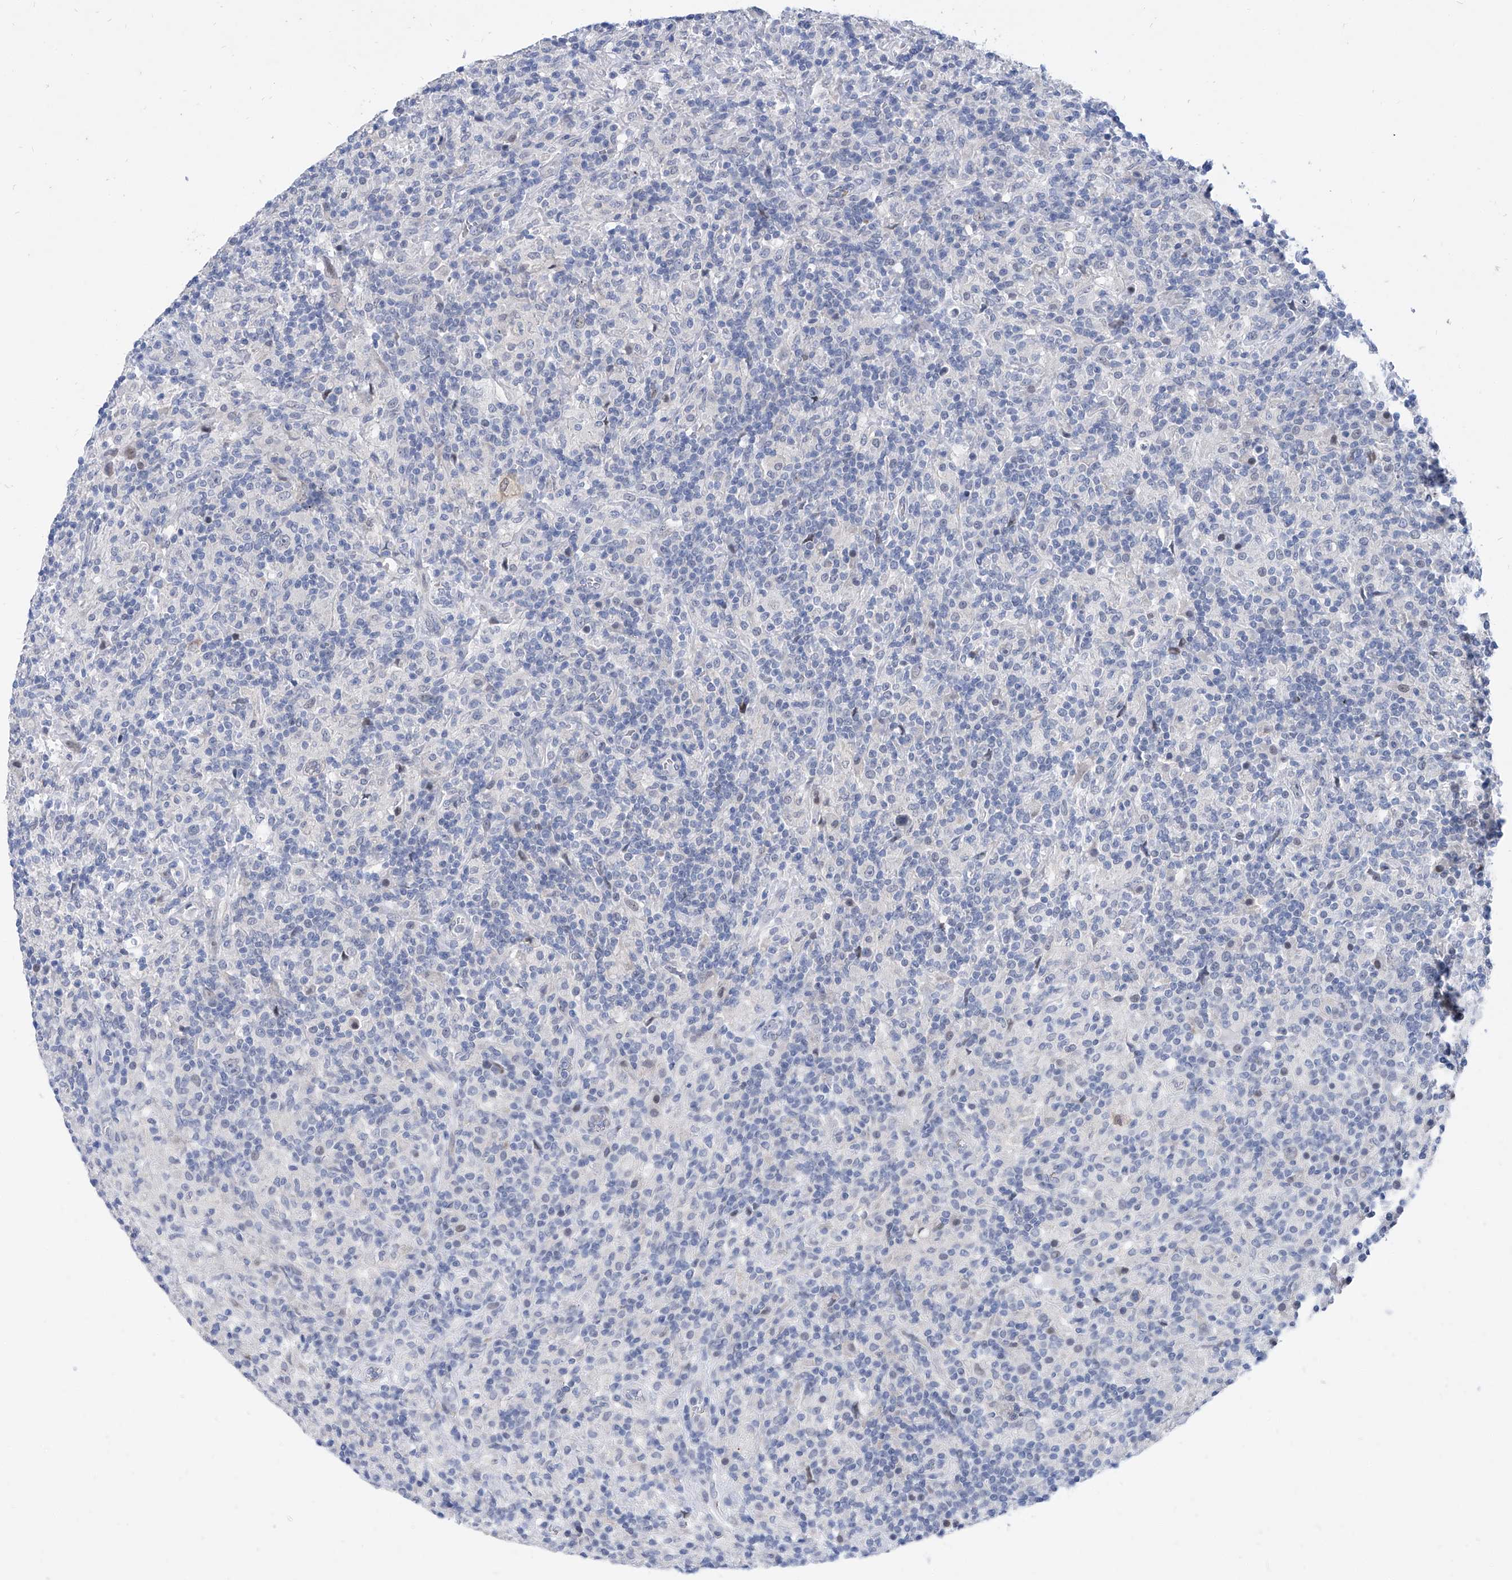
{"staining": {"intensity": "negative", "quantity": "none", "location": "none"}, "tissue": "lymphoma", "cell_type": "Tumor cells", "image_type": "cancer", "snomed": [{"axis": "morphology", "description": "Hodgkin's disease, NOS"}, {"axis": "topography", "description": "Lymph node"}], "caption": "This is a micrograph of immunohistochemistry (IHC) staining of Hodgkin's disease, which shows no expression in tumor cells.", "gene": "BPTF", "patient": {"sex": "male", "age": 70}}